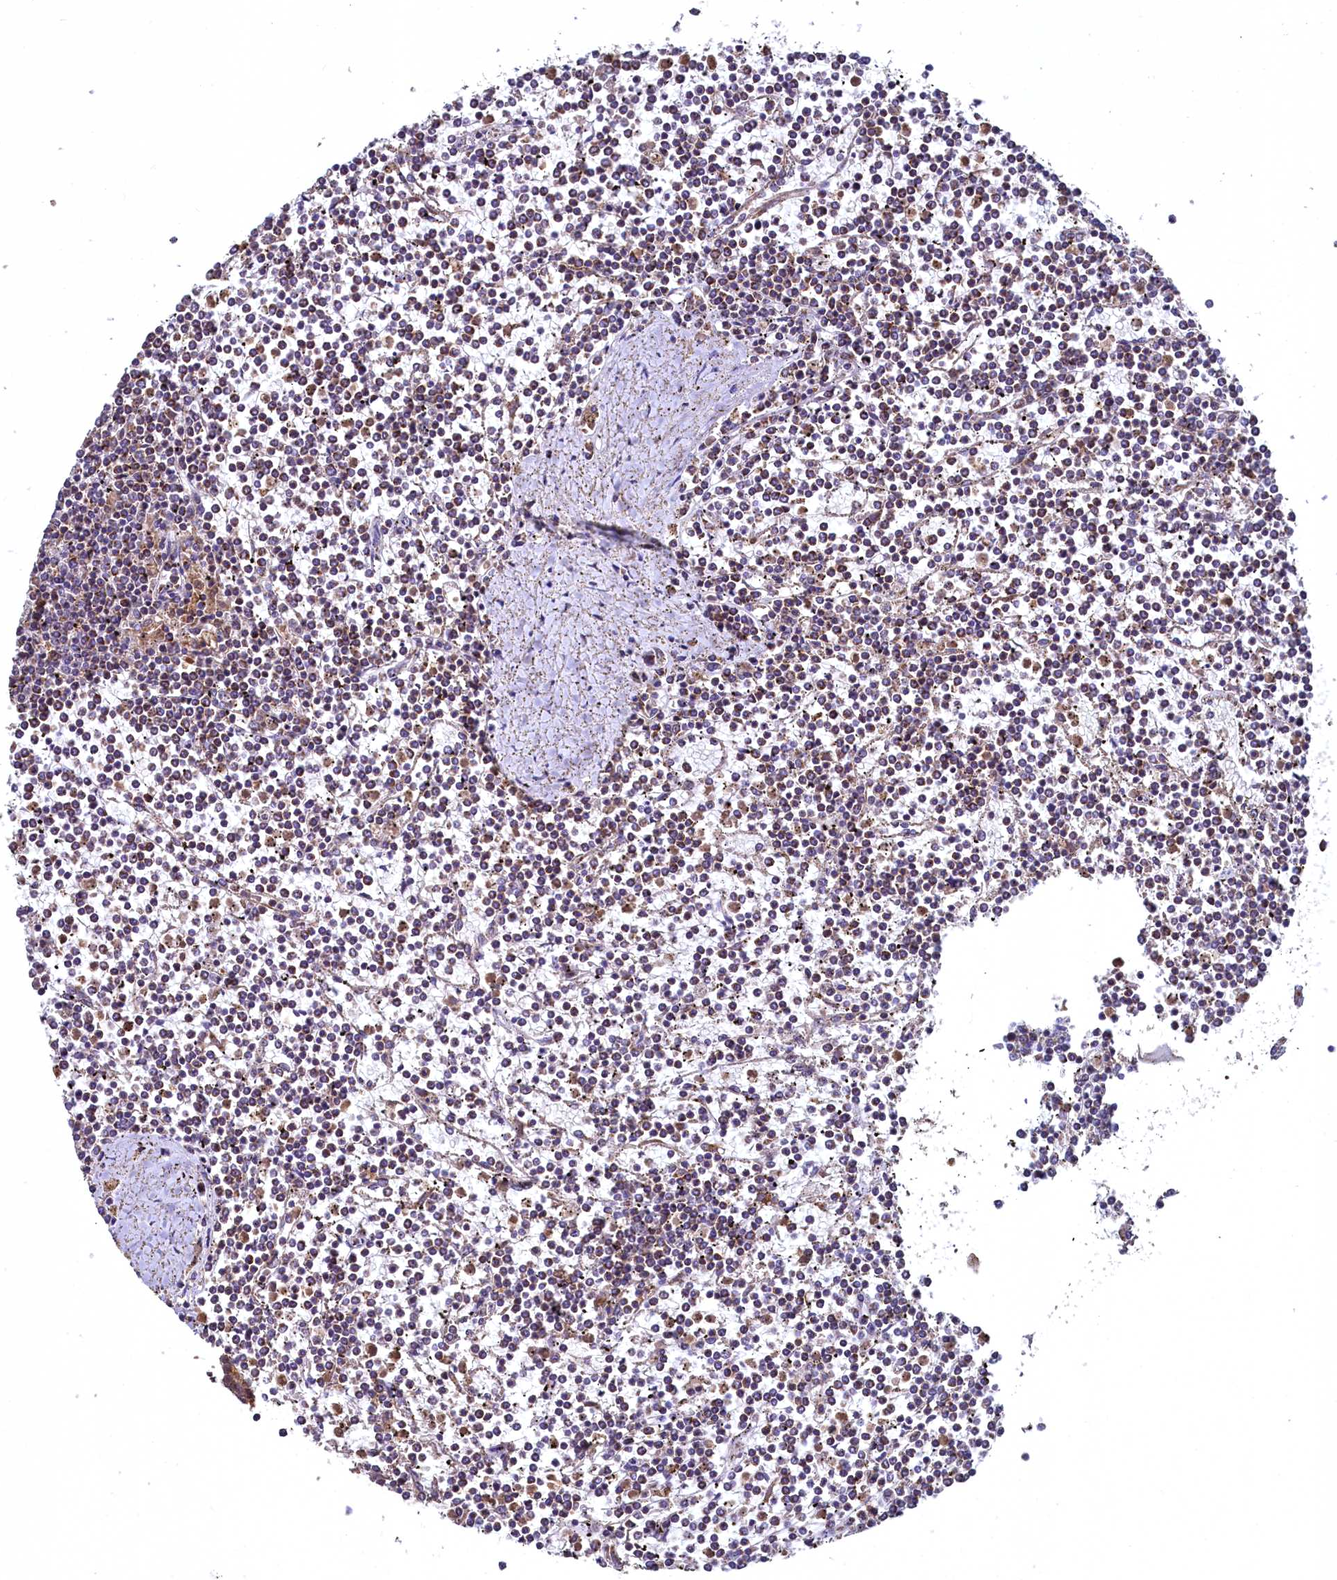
{"staining": {"intensity": "moderate", "quantity": "25%-75%", "location": "cytoplasmic/membranous"}, "tissue": "lymphoma", "cell_type": "Tumor cells", "image_type": "cancer", "snomed": [{"axis": "morphology", "description": "Malignant lymphoma, non-Hodgkin's type, Low grade"}, {"axis": "topography", "description": "Spleen"}], "caption": "There is medium levels of moderate cytoplasmic/membranous expression in tumor cells of low-grade malignant lymphoma, non-Hodgkin's type, as demonstrated by immunohistochemical staining (brown color).", "gene": "METTL4", "patient": {"sex": "female", "age": 19}}